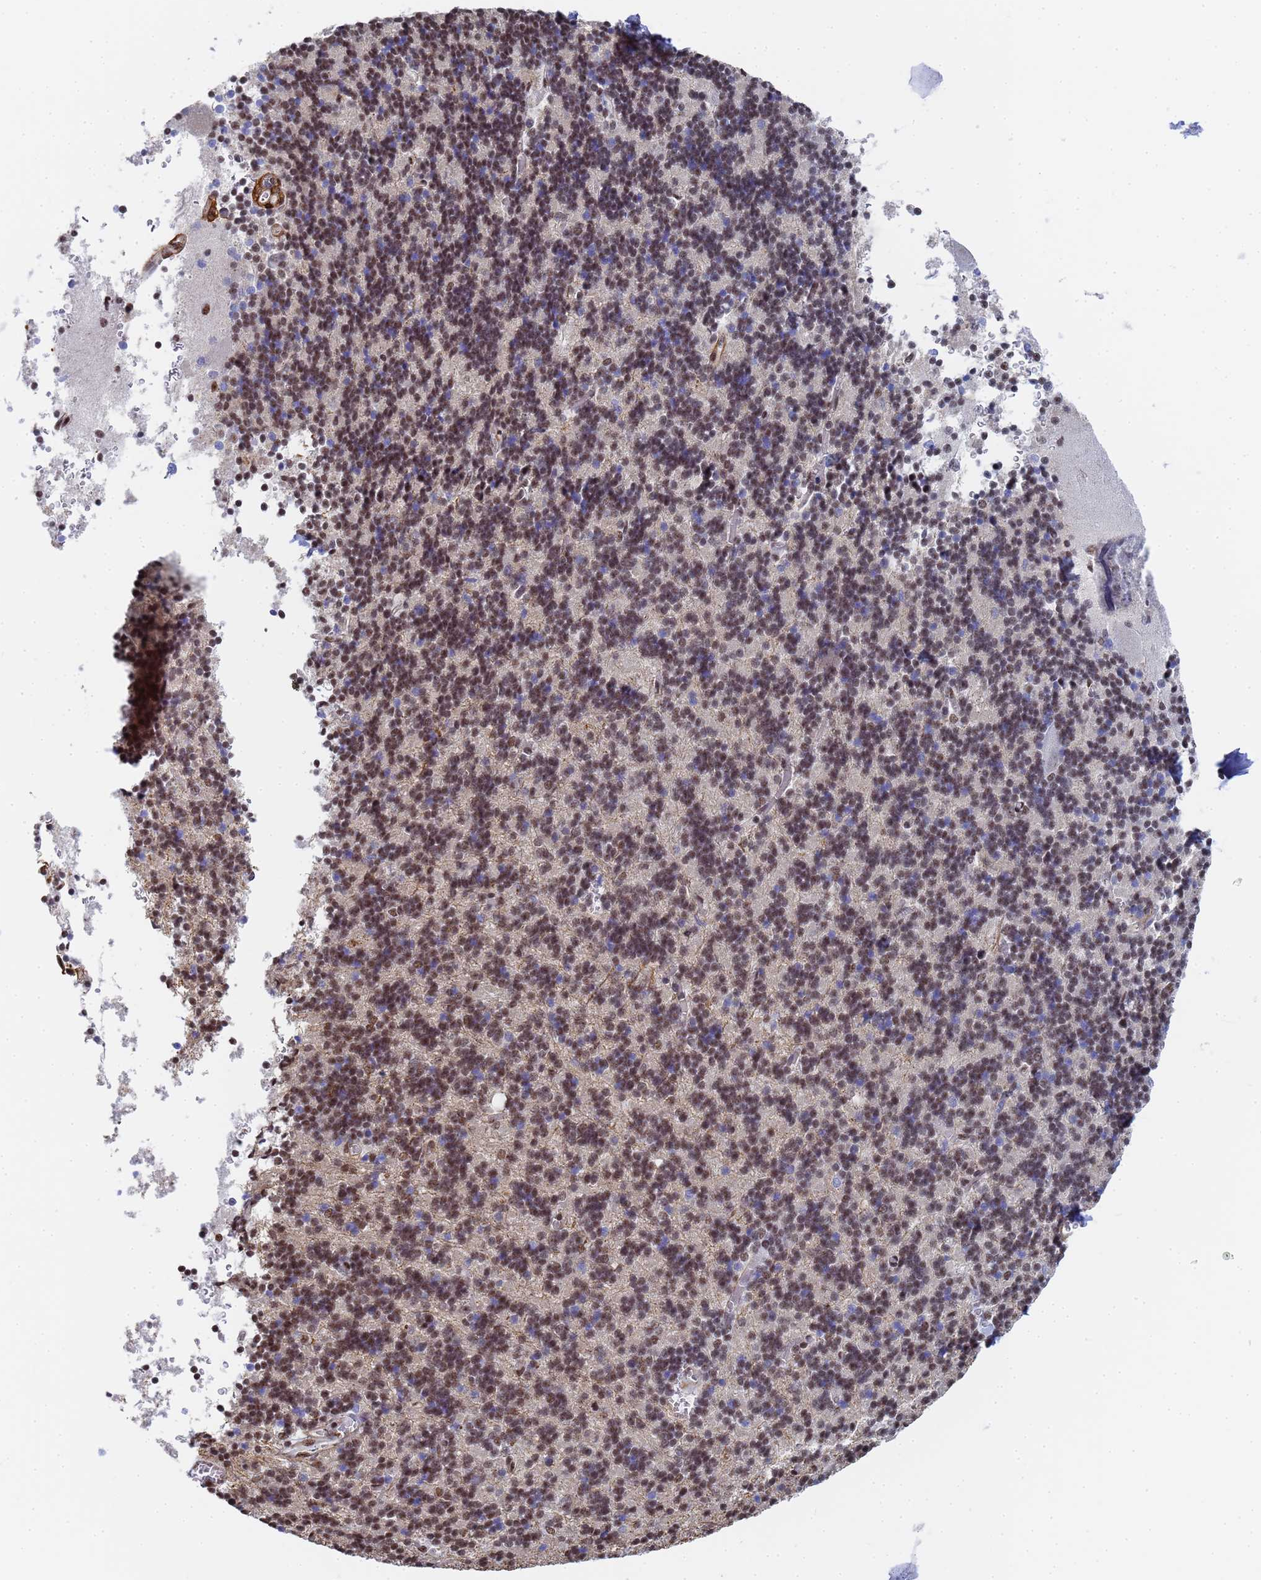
{"staining": {"intensity": "moderate", "quantity": "25%-75%", "location": "nuclear"}, "tissue": "cerebellum", "cell_type": "Cells in granular layer", "image_type": "normal", "snomed": [{"axis": "morphology", "description": "Normal tissue, NOS"}, {"axis": "topography", "description": "Cerebellum"}], "caption": "Brown immunohistochemical staining in unremarkable human cerebellum displays moderate nuclear staining in approximately 25%-75% of cells in granular layer.", "gene": "PRRT4", "patient": {"sex": "male", "age": 37}}